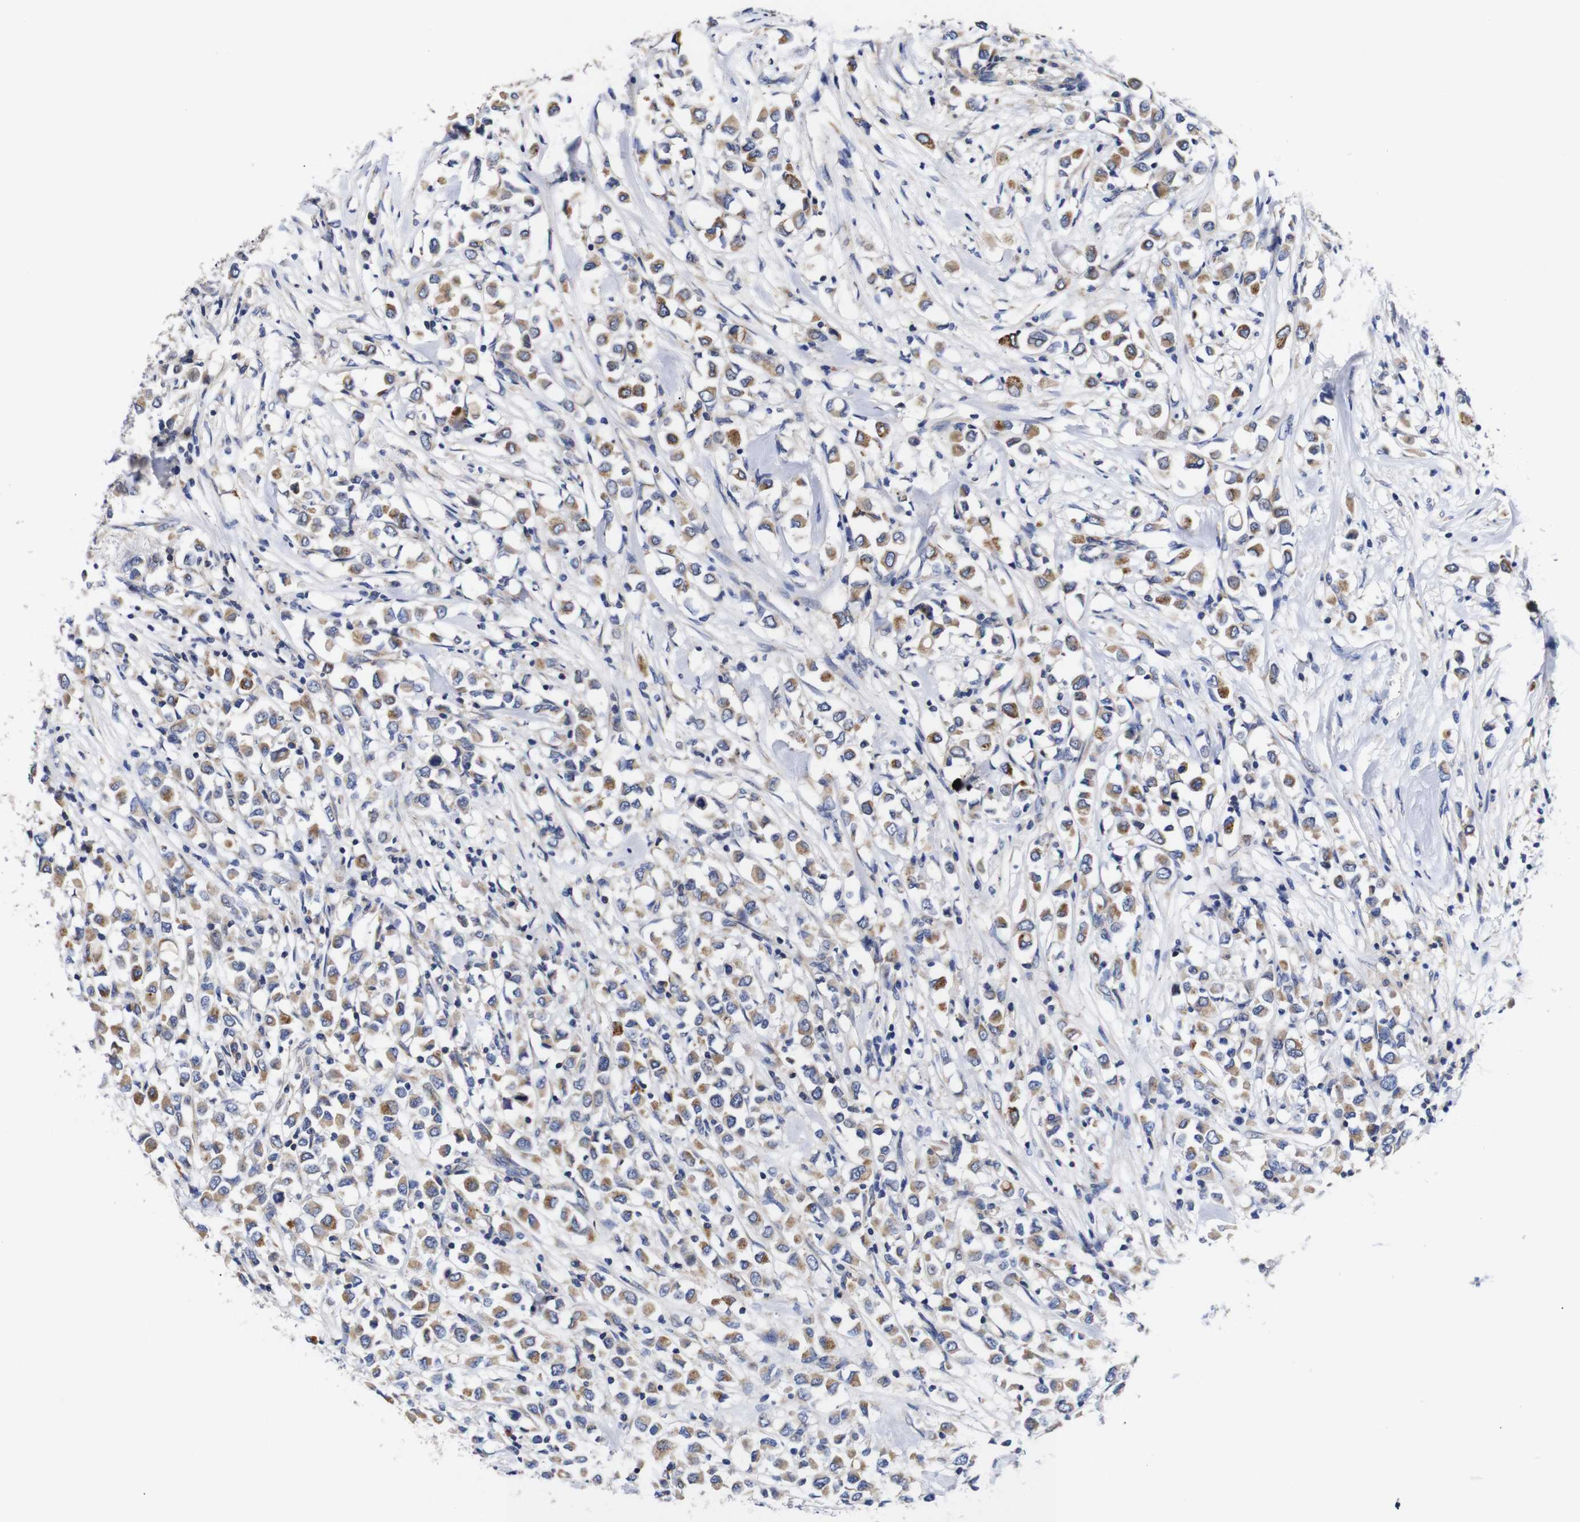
{"staining": {"intensity": "moderate", "quantity": ">75%", "location": "cytoplasmic/membranous"}, "tissue": "breast cancer", "cell_type": "Tumor cells", "image_type": "cancer", "snomed": [{"axis": "morphology", "description": "Duct carcinoma"}, {"axis": "topography", "description": "Breast"}], "caption": "Protein expression analysis of human invasive ductal carcinoma (breast) reveals moderate cytoplasmic/membranous positivity in approximately >75% of tumor cells.", "gene": "OPN3", "patient": {"sex": "female", "age": 61}}